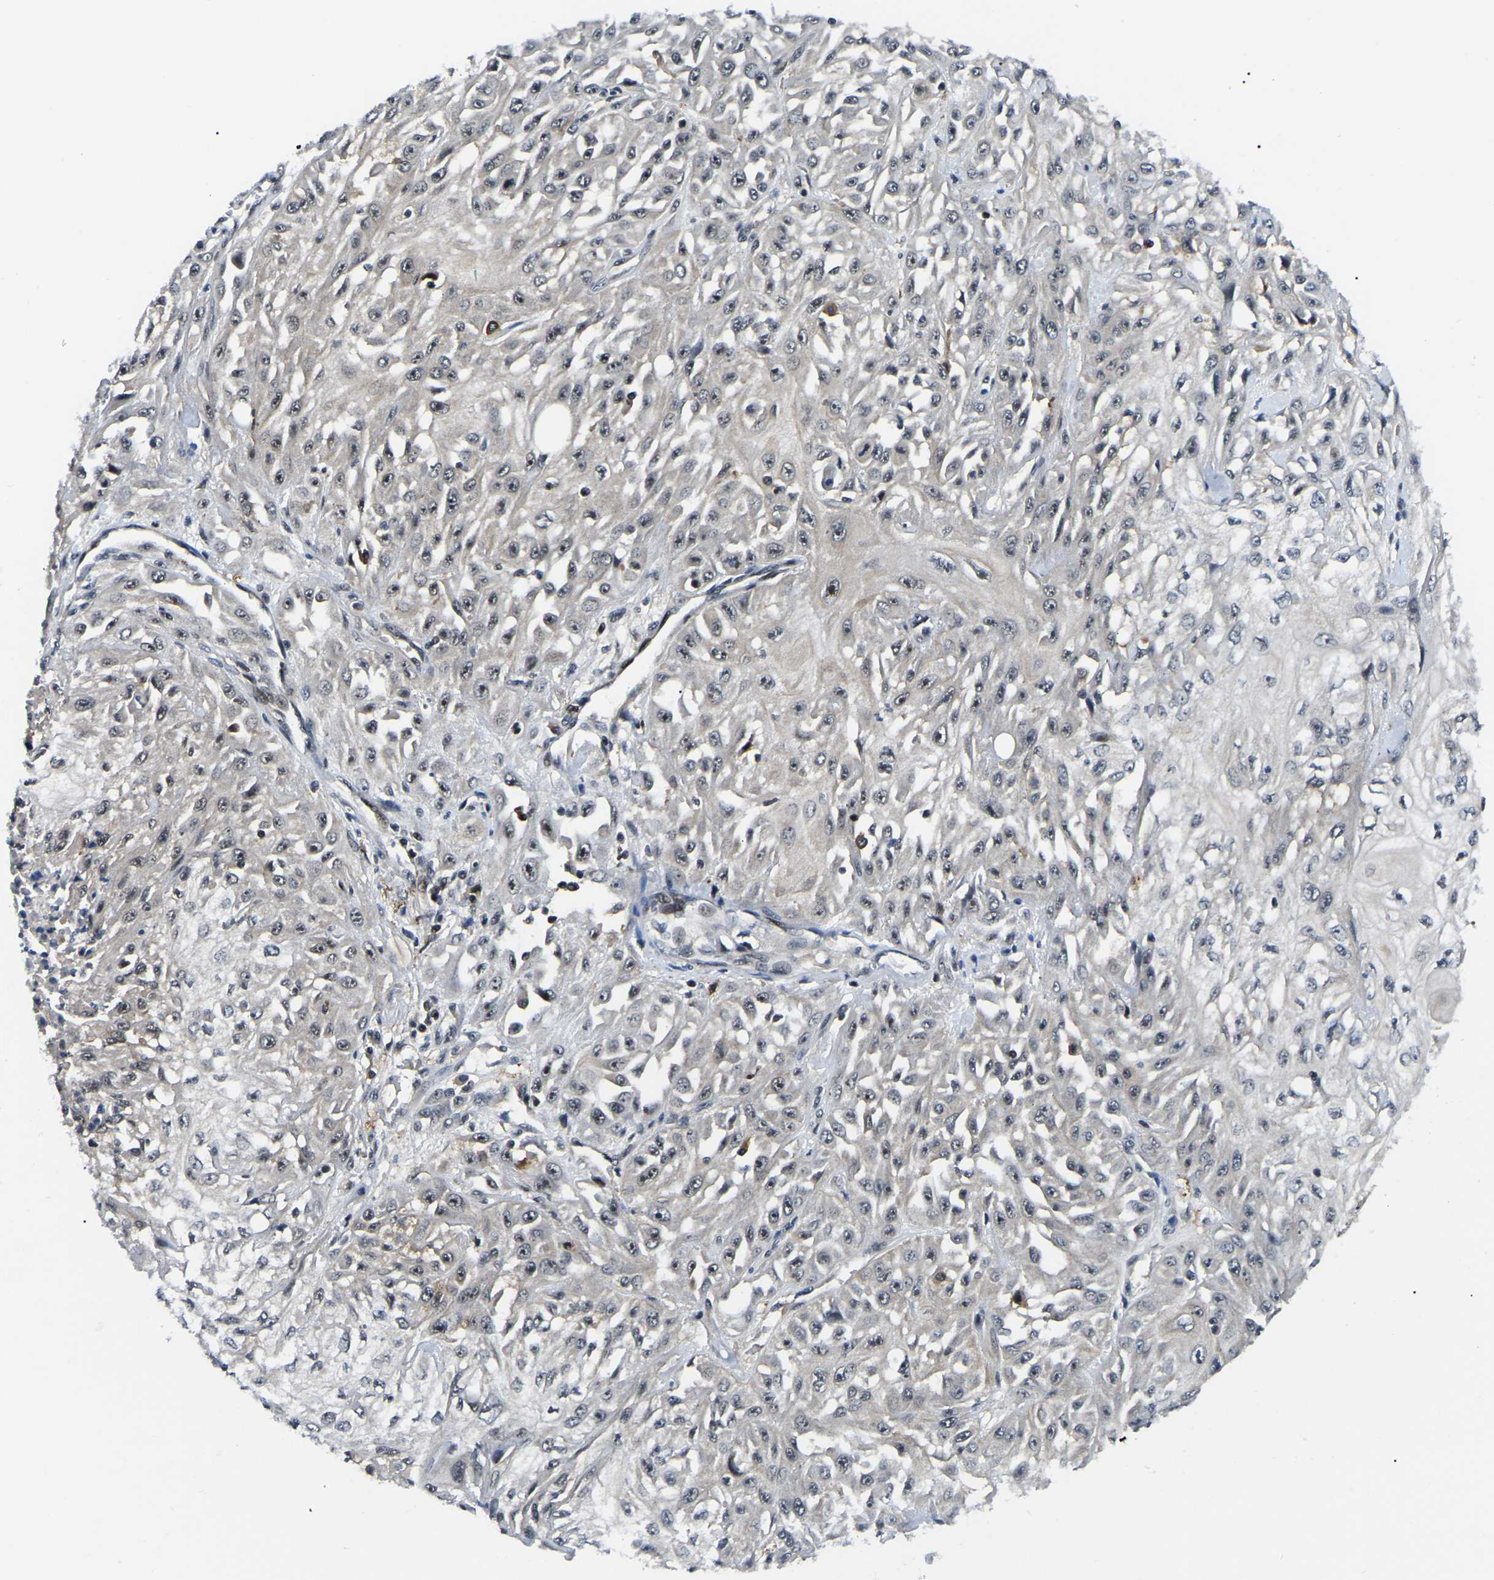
{"staining": {"intensity": "strong", "quantity": ">75%", "location": "nuclear"}, "tissue": "skin cancer", "cell_type": "Tumor cells", "image_type": "cancer", "snomed": [{"axis": "morphology", "description": "Squamous cell carcinoma, NOS"}, {"axis": "morphology", "description": "Squamous cell carcinoma, metastatic, NOS"}, {"axis": "topography", "description": "Skin"}, {"axis": "topography", "description": "Lymph node"}], "caption": "Immunohistochemistry image of neoplastic tissue: skin cancer stained using immunohistochemistry demonstrates high levels of strong protein expression localized specifically in the nuclear of tumor cells, appearing as a nuclear brown color.", "gene": "RRP1B", "patient": {"sex": "male", "age": 75}}